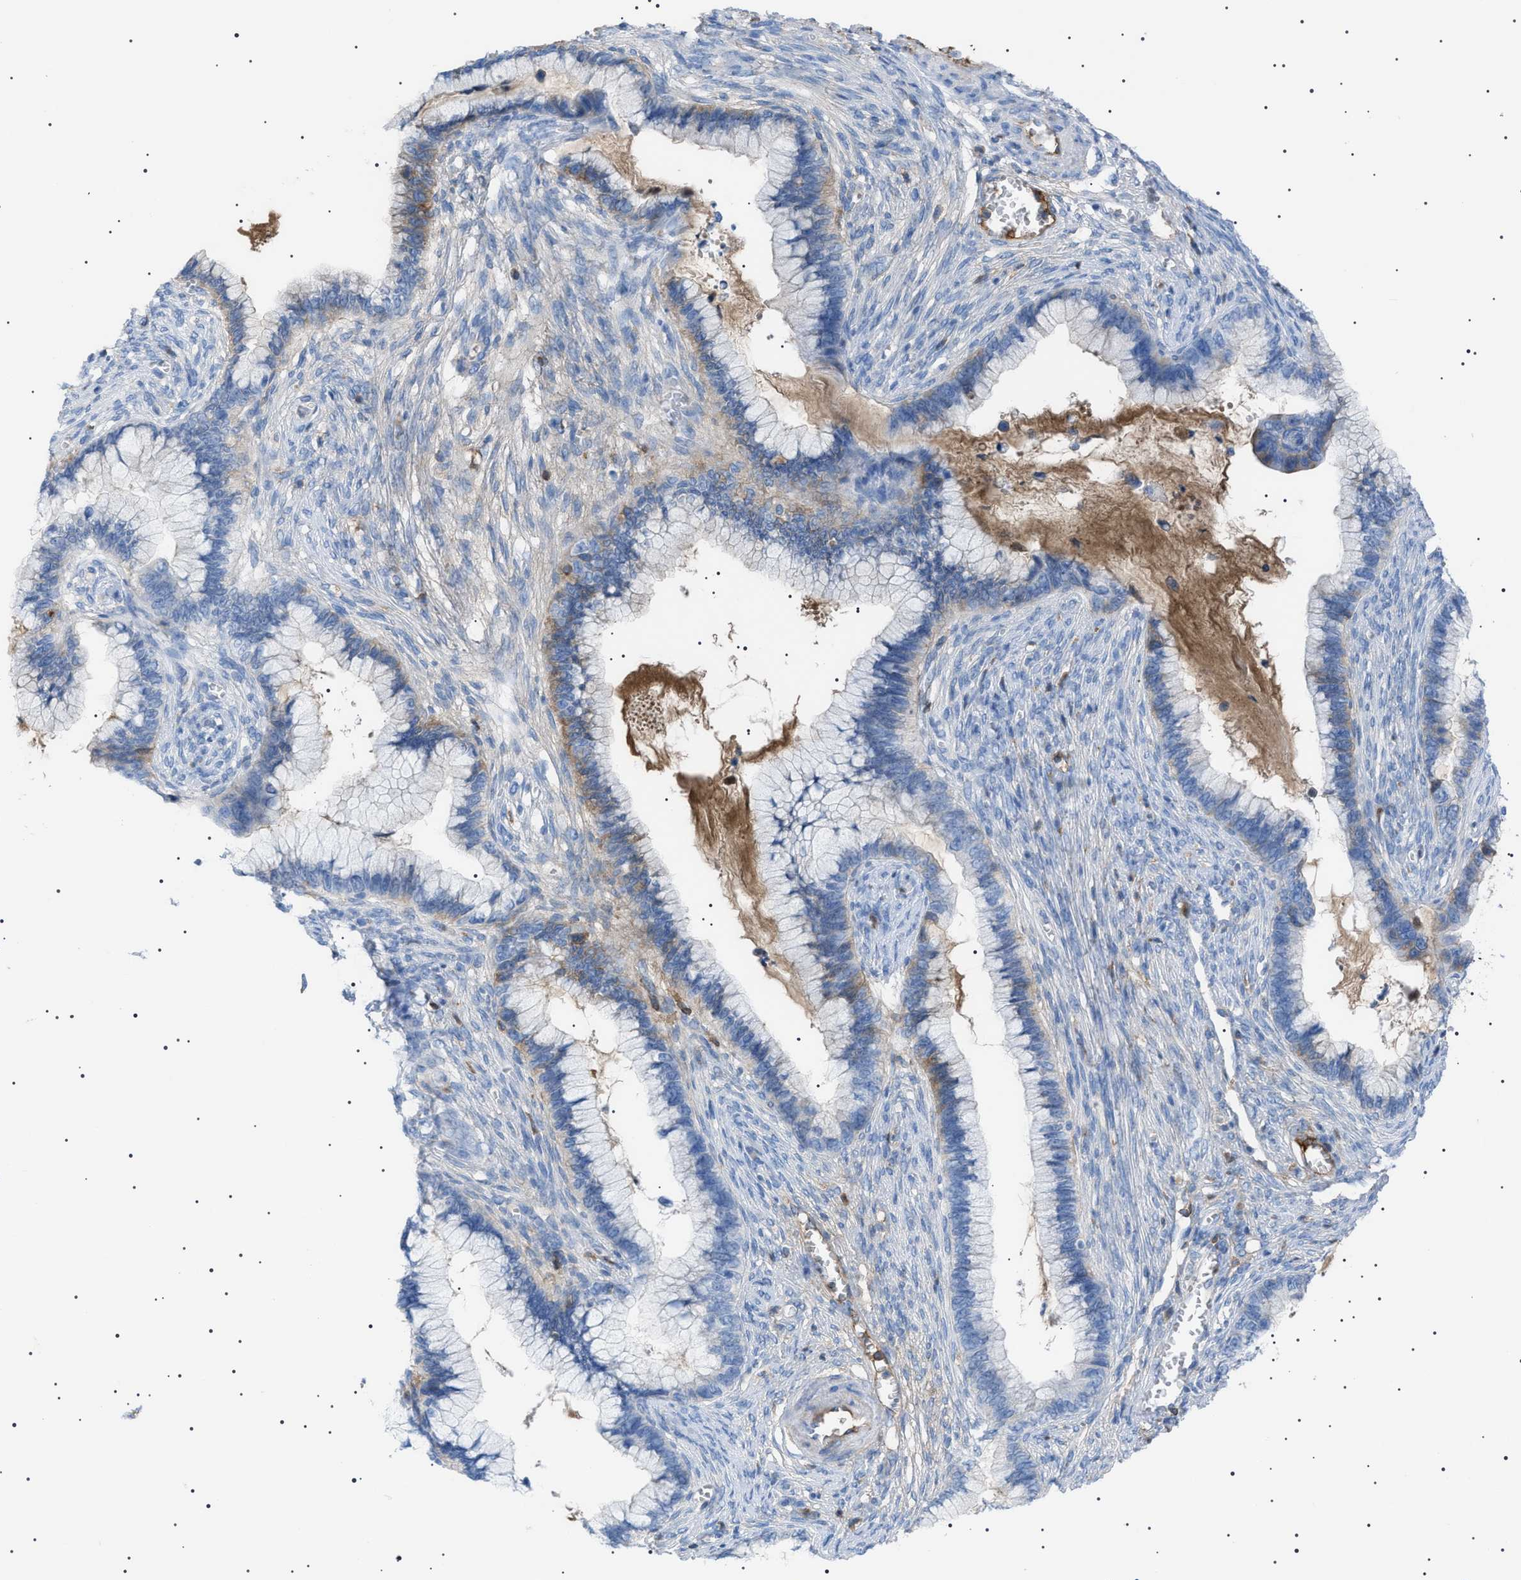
{"staining": {"intensity": "negative", "quantity": "none", "location": "none"}, "tissue": "cervical cancer", "cell_type": "Tumor cells", "image_type": "cancer", "snomed": [{"axis": "morphology", "description": "Adenocarcinoma, NOS"}, {"axis": "topography", "description": "Cervix"}], "caption": "Cervical cancer (adenocarcinoma) was stained to show a protein in brown. There is no significant positivity in tumor cells.", "gene": "LPA", "patient": {"sex": "female", "age": 44}}